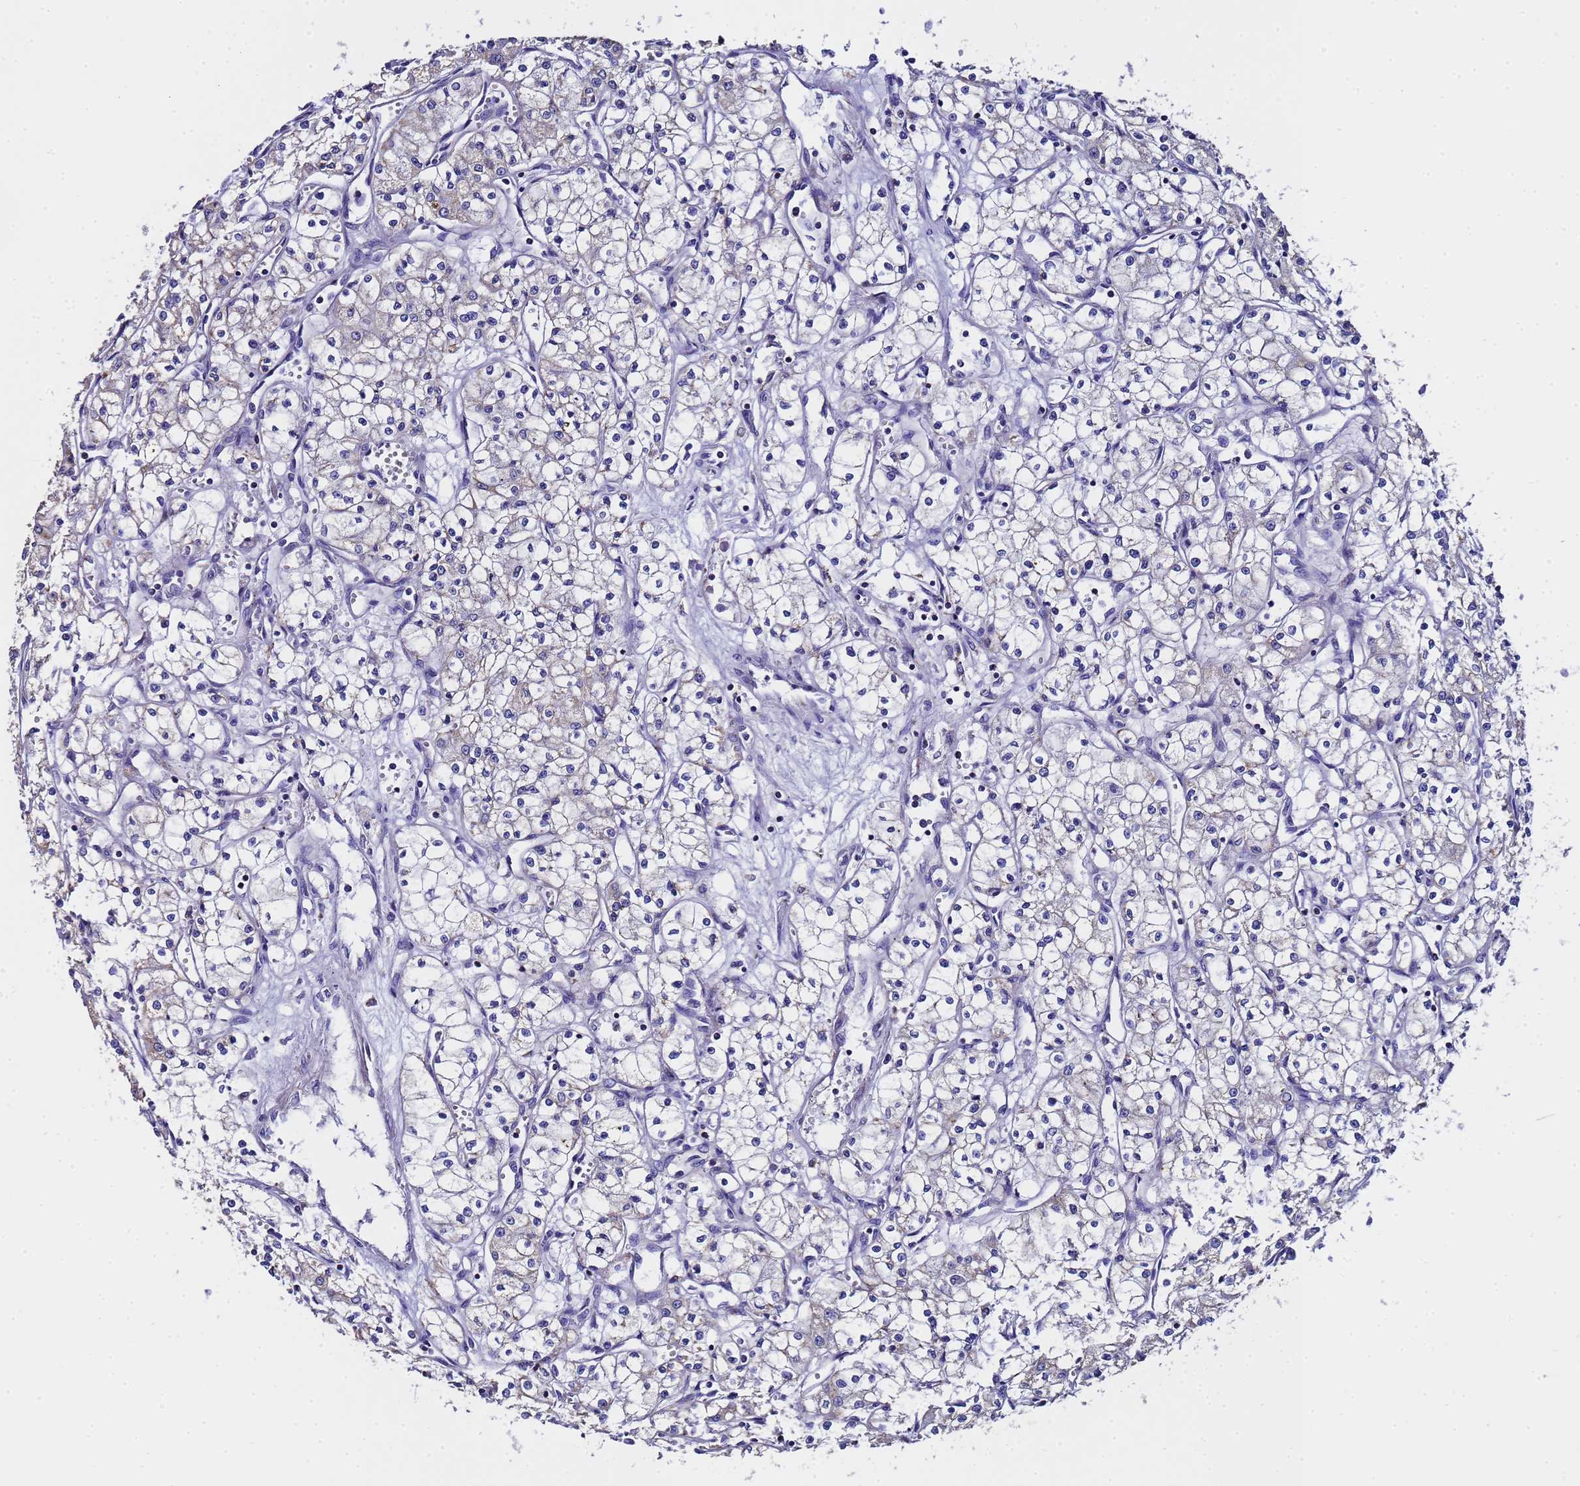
{"staining": {"intensity": "negative", "quantity": "none", "location": "none"}, "tissue": "renal cancer", "cell_type": "Tumor cells", "image_type": "cancer", "snomed": [{"axis": "morphology", "description": "Adenocarcinoma, NOS"}, {"axis": "topography", "description": "Kidney"}], "caption": "DAB (3,3'-diaminobenzidine) immunohistochemical staining of adenocarcinoma (renal) shows no significant staining in tumor cells.", "gene": "MRPS12", "patient": {"sex": "male", "age": 59}}